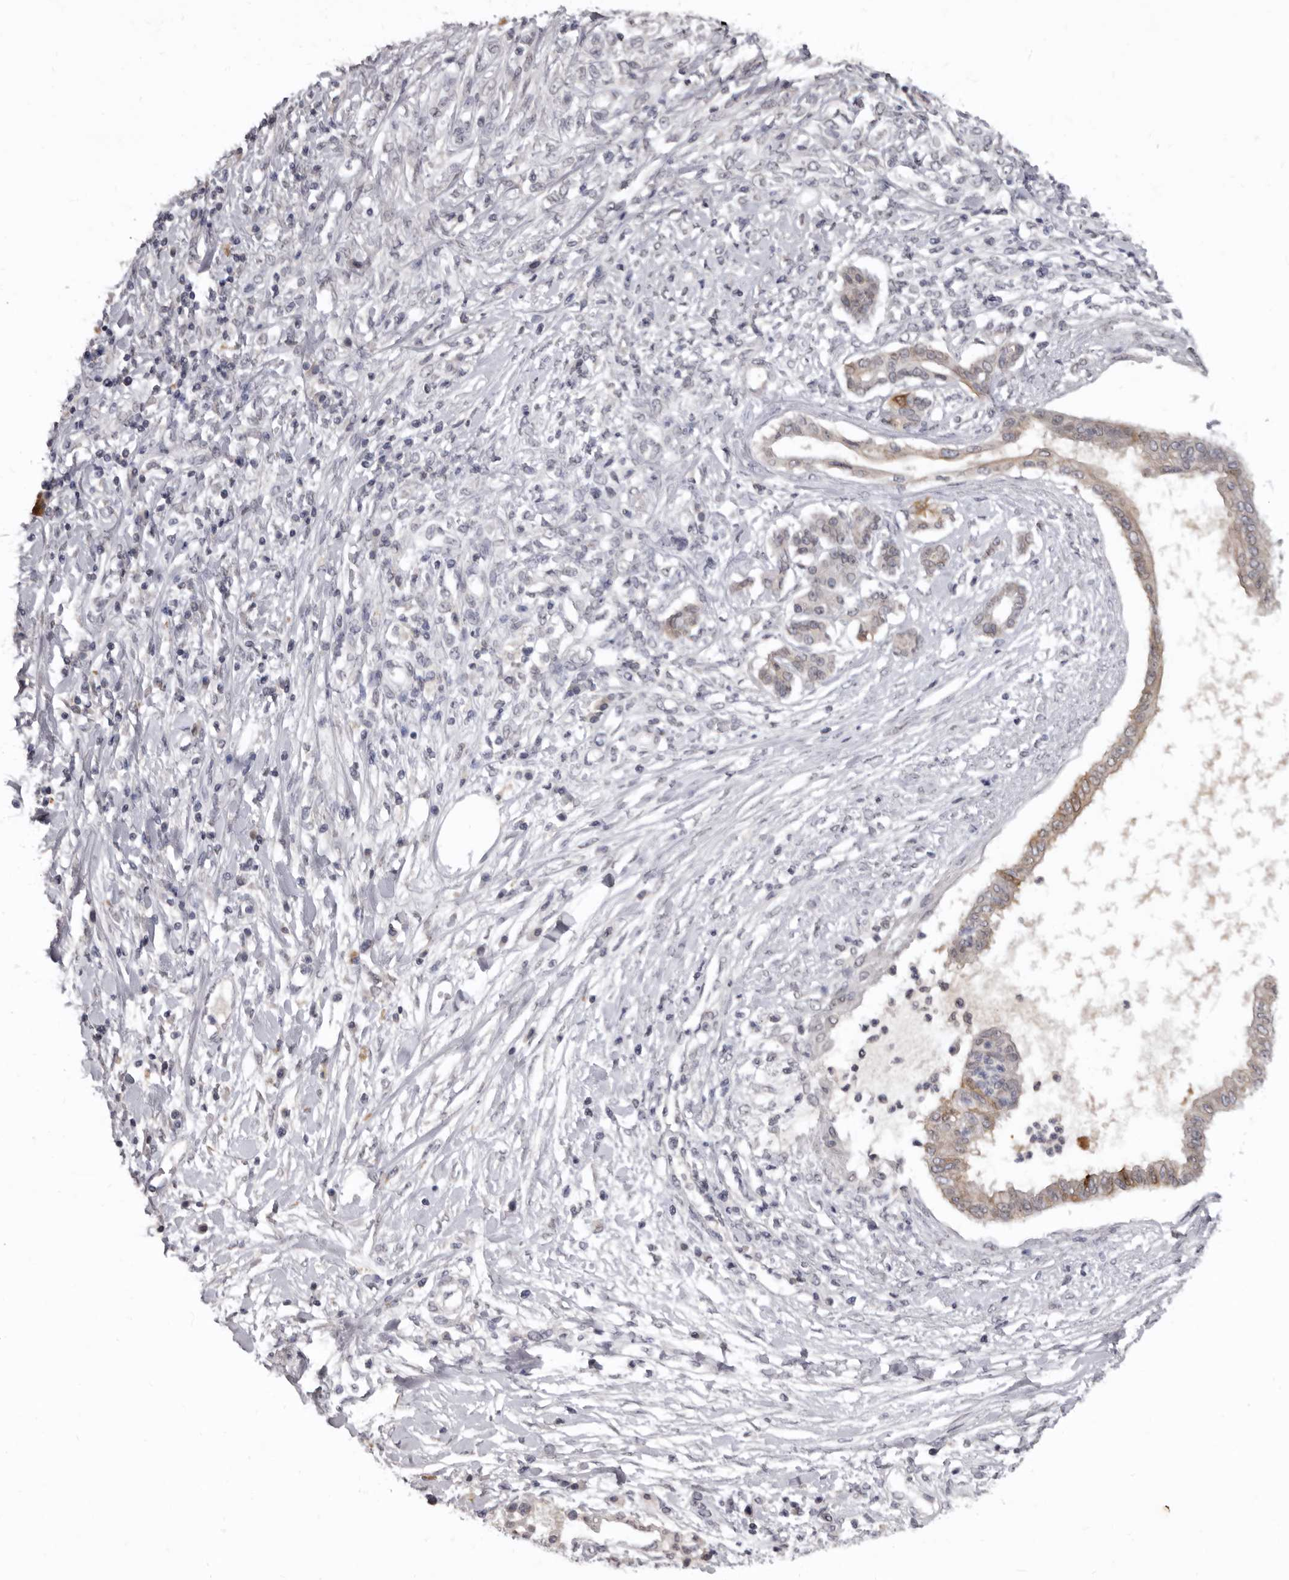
{"staining": {"intensity": "weak", "quantity": "<25%", "location": "cytoplasmic/membranous"}, "tissue": "pancreatic cancer", "cell_type": "Tumor cells", "image_type": "cancer", "snomed": [{"axis": "morphology", "description": "Adenocarcinoma, NOS"}, {"axis": "topography", "description": "Pancreas"}], "caption": "A histopathology image of human adenocarcinoma (pancreatic) is negative for staining in tumor cells.", "gene": "SULT1E1", "patient": {"sex": "female", "age": 56}}